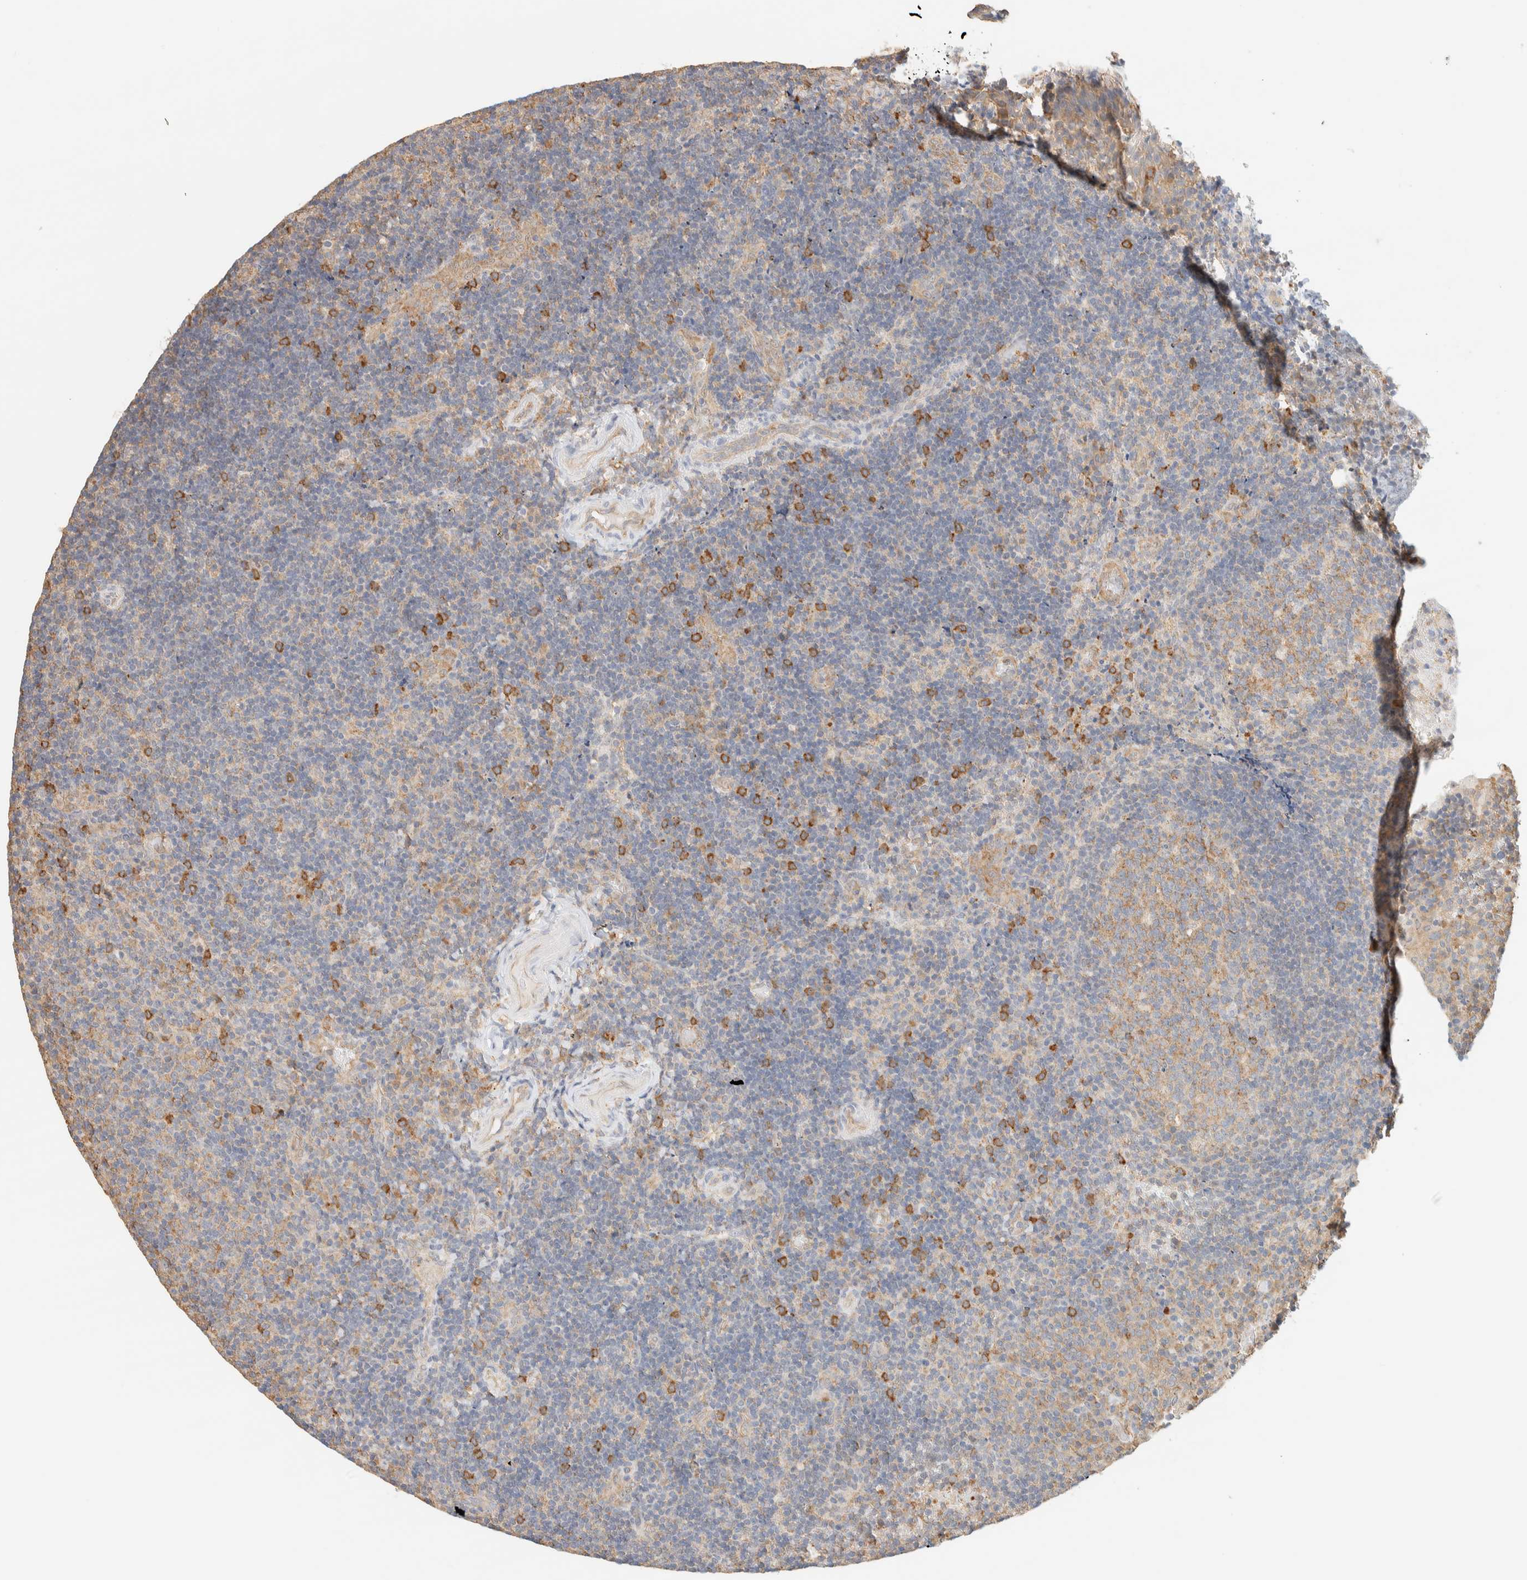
{"staining": {"intensity": "moderate", "quantity": "25%-75%", "location": "cytoplasmic/membranous"}, "tissue": "lymphoma", "cell_type": "Tumor cells", "image_type": "cancer", "snomed": [{"axis": "morphology", "description": "Malignant lymphoma, non-Hodgkin's type, High grade"}, {"axis": "topography", "description": "Tonsil"}], "caption": "A photomicrograph of human lymphoma stained for a protein displays moderate cytoplasmic/membranous brown staining in tumor cells.", "gene": "TBC1D8B", "patient": {"sex": "female", "age": 36}}